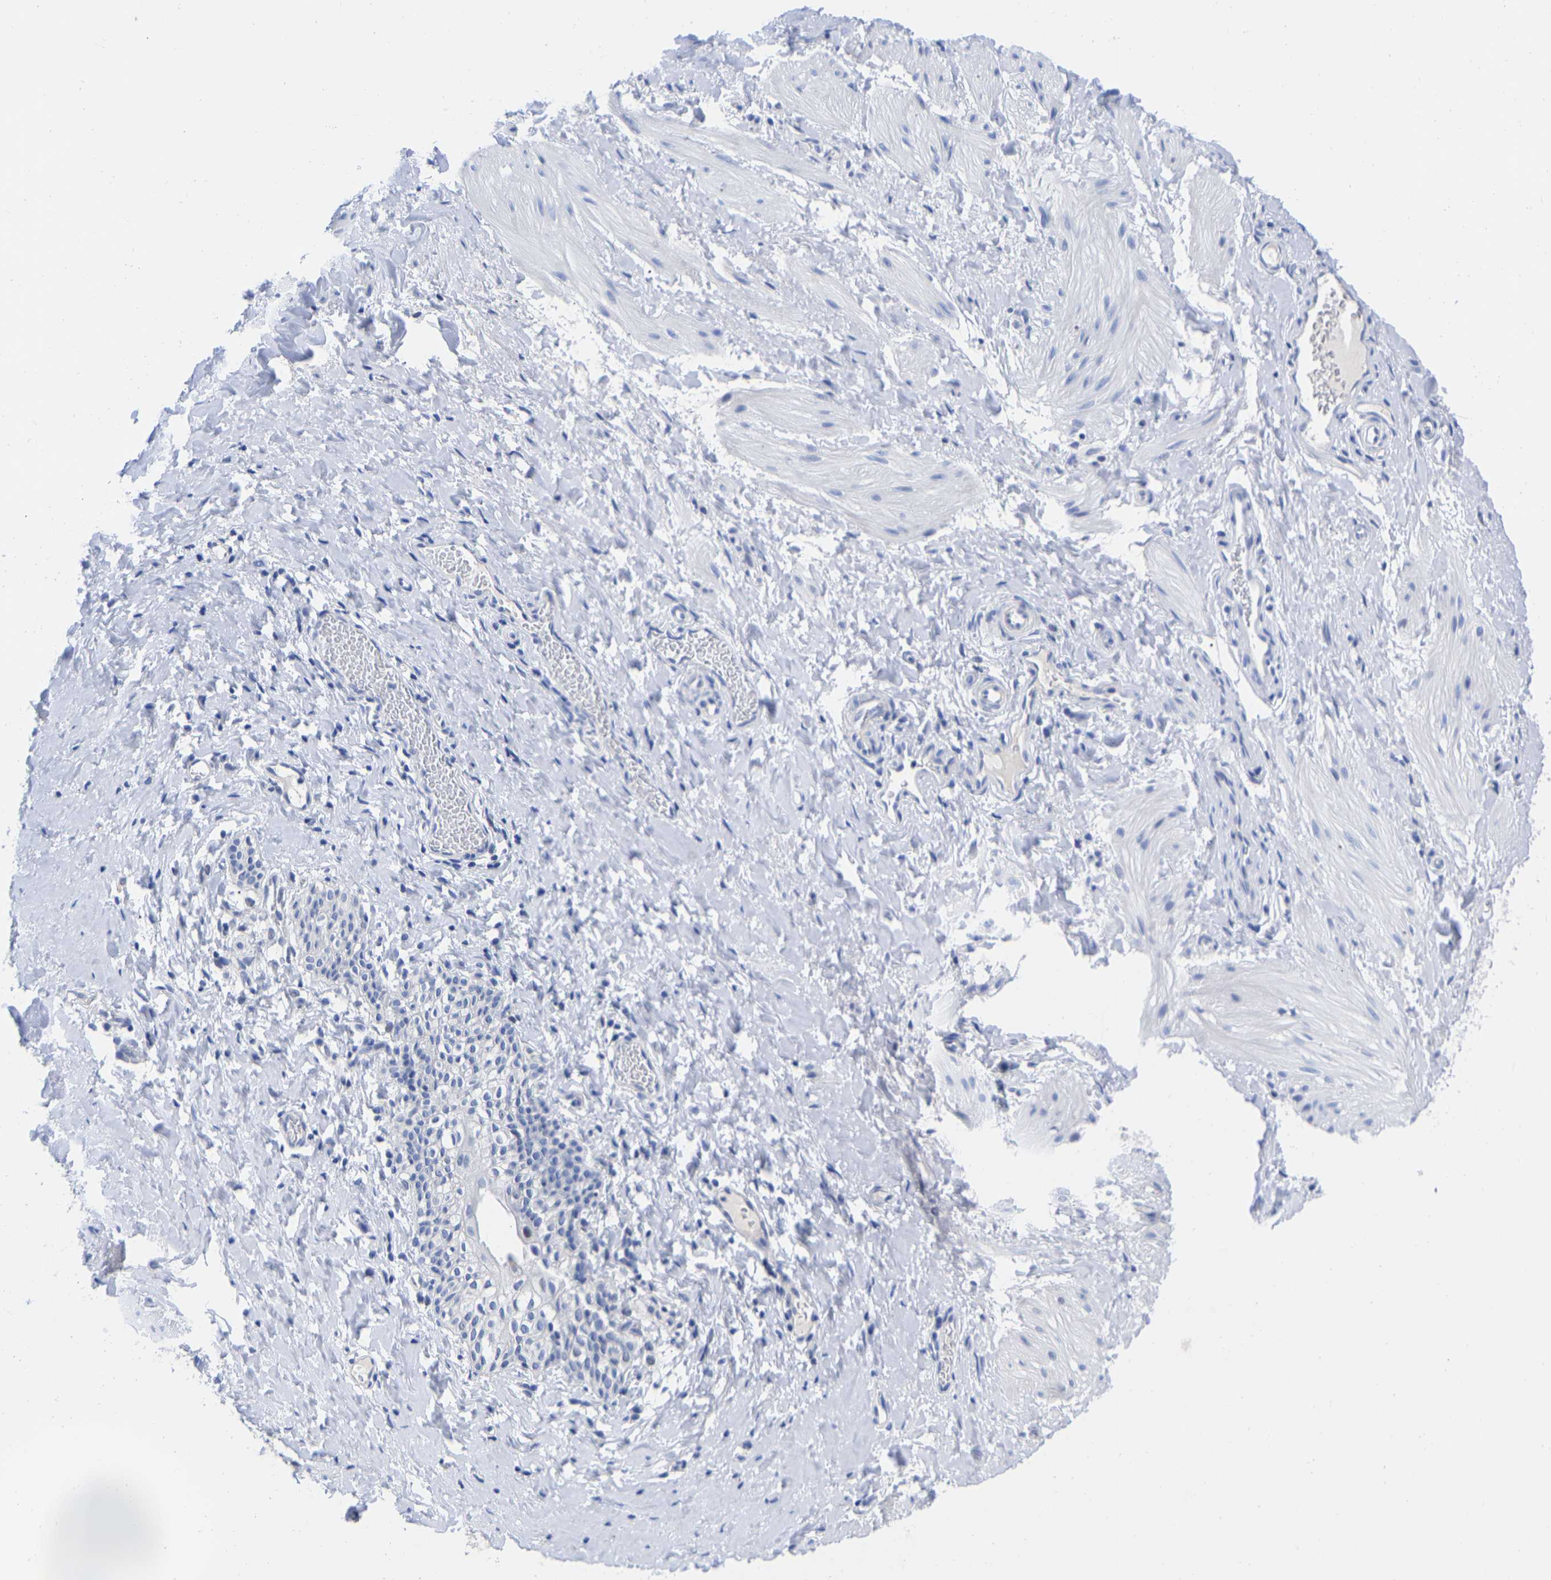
{"staining": {"intensity": "negative", "quantity": "none", "location": "none"}, "tissue": "smooth muscle", "cell_type": "Smooth muscle cells", "image_type": "normal", "snomed": [{"axis": "morphology", "description": "Normal tissue, NOS"}, {"axis": "topography", "description": "Smooth muscle"}], "caption": "The immunohistochemistry image has no significant positivity in smooth muscle cells of smooth muscle. (Stains: DAB immunohistochemistry (IHC) with hematoxylin counter stain, Microscopy: brightfield microscopy at high magnification).", "gene": "GPA33", "patient": {"sex": "male", "age": 16}}